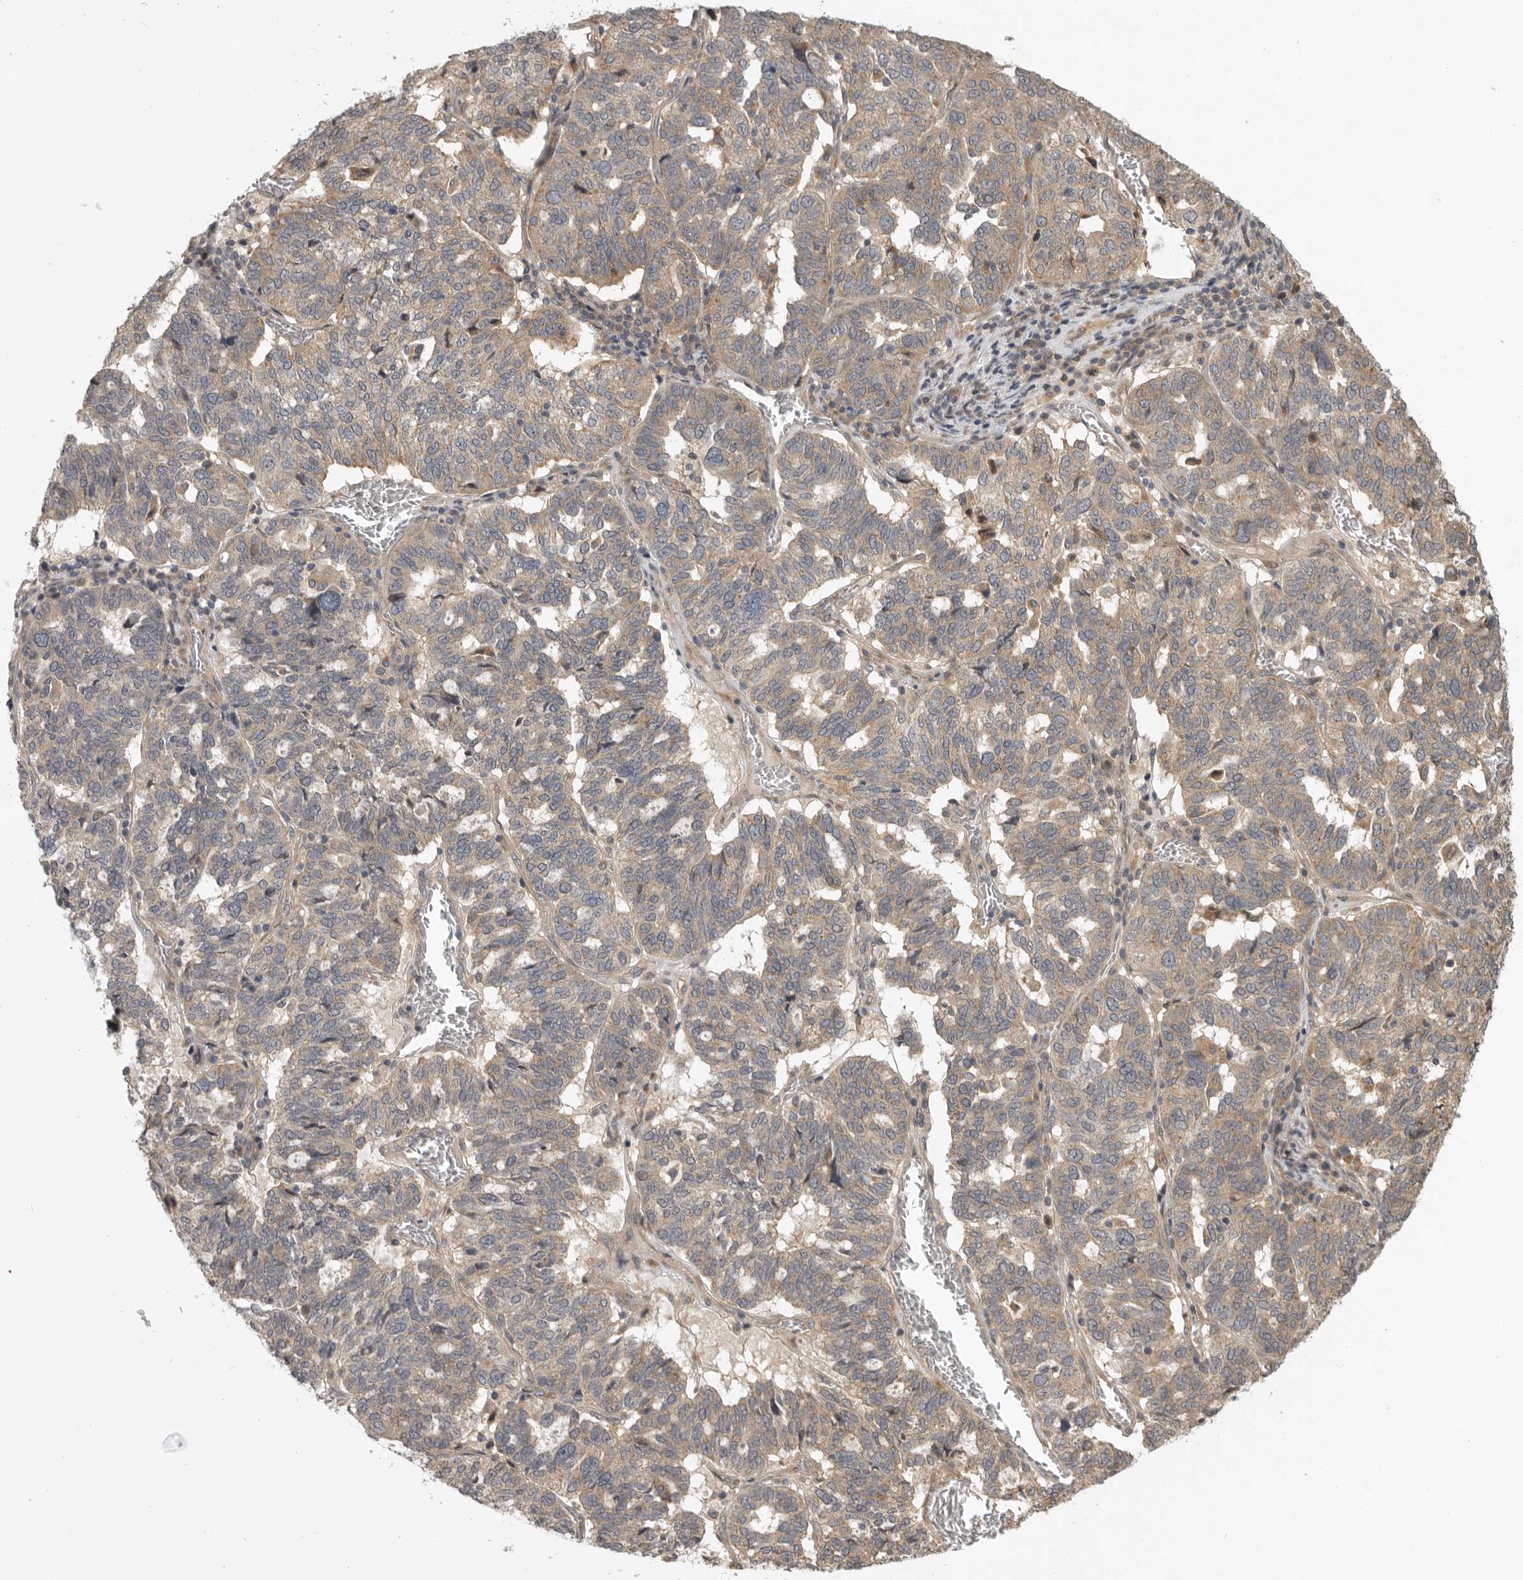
{"staining": {"intensity": "moderate", "quantity": ">75%", "location": "cytoplasmic/membranous"}, "tissue": "ovarian cancer", "cell_type": "Tumor cells", "image_type": "cancer", "snomed": [{"axis": "morphology", "description": "Cystadenocarcinoma, serous, NOS"}, {"axis": "topography", "description": "Ovary"}], "caption": "An immunohistochemistry (IHC) photomicrograph of neoplastic tissue is shown. Protein staining in brown labels moderate cytoplasmic/membranous positivity in ovarian cancer within tumor cells. (DAB = brown stain, brightfield microscopy at high magnification).", "gene": "CUEDC1", "patient": {"sex": "female", "age": 59}}